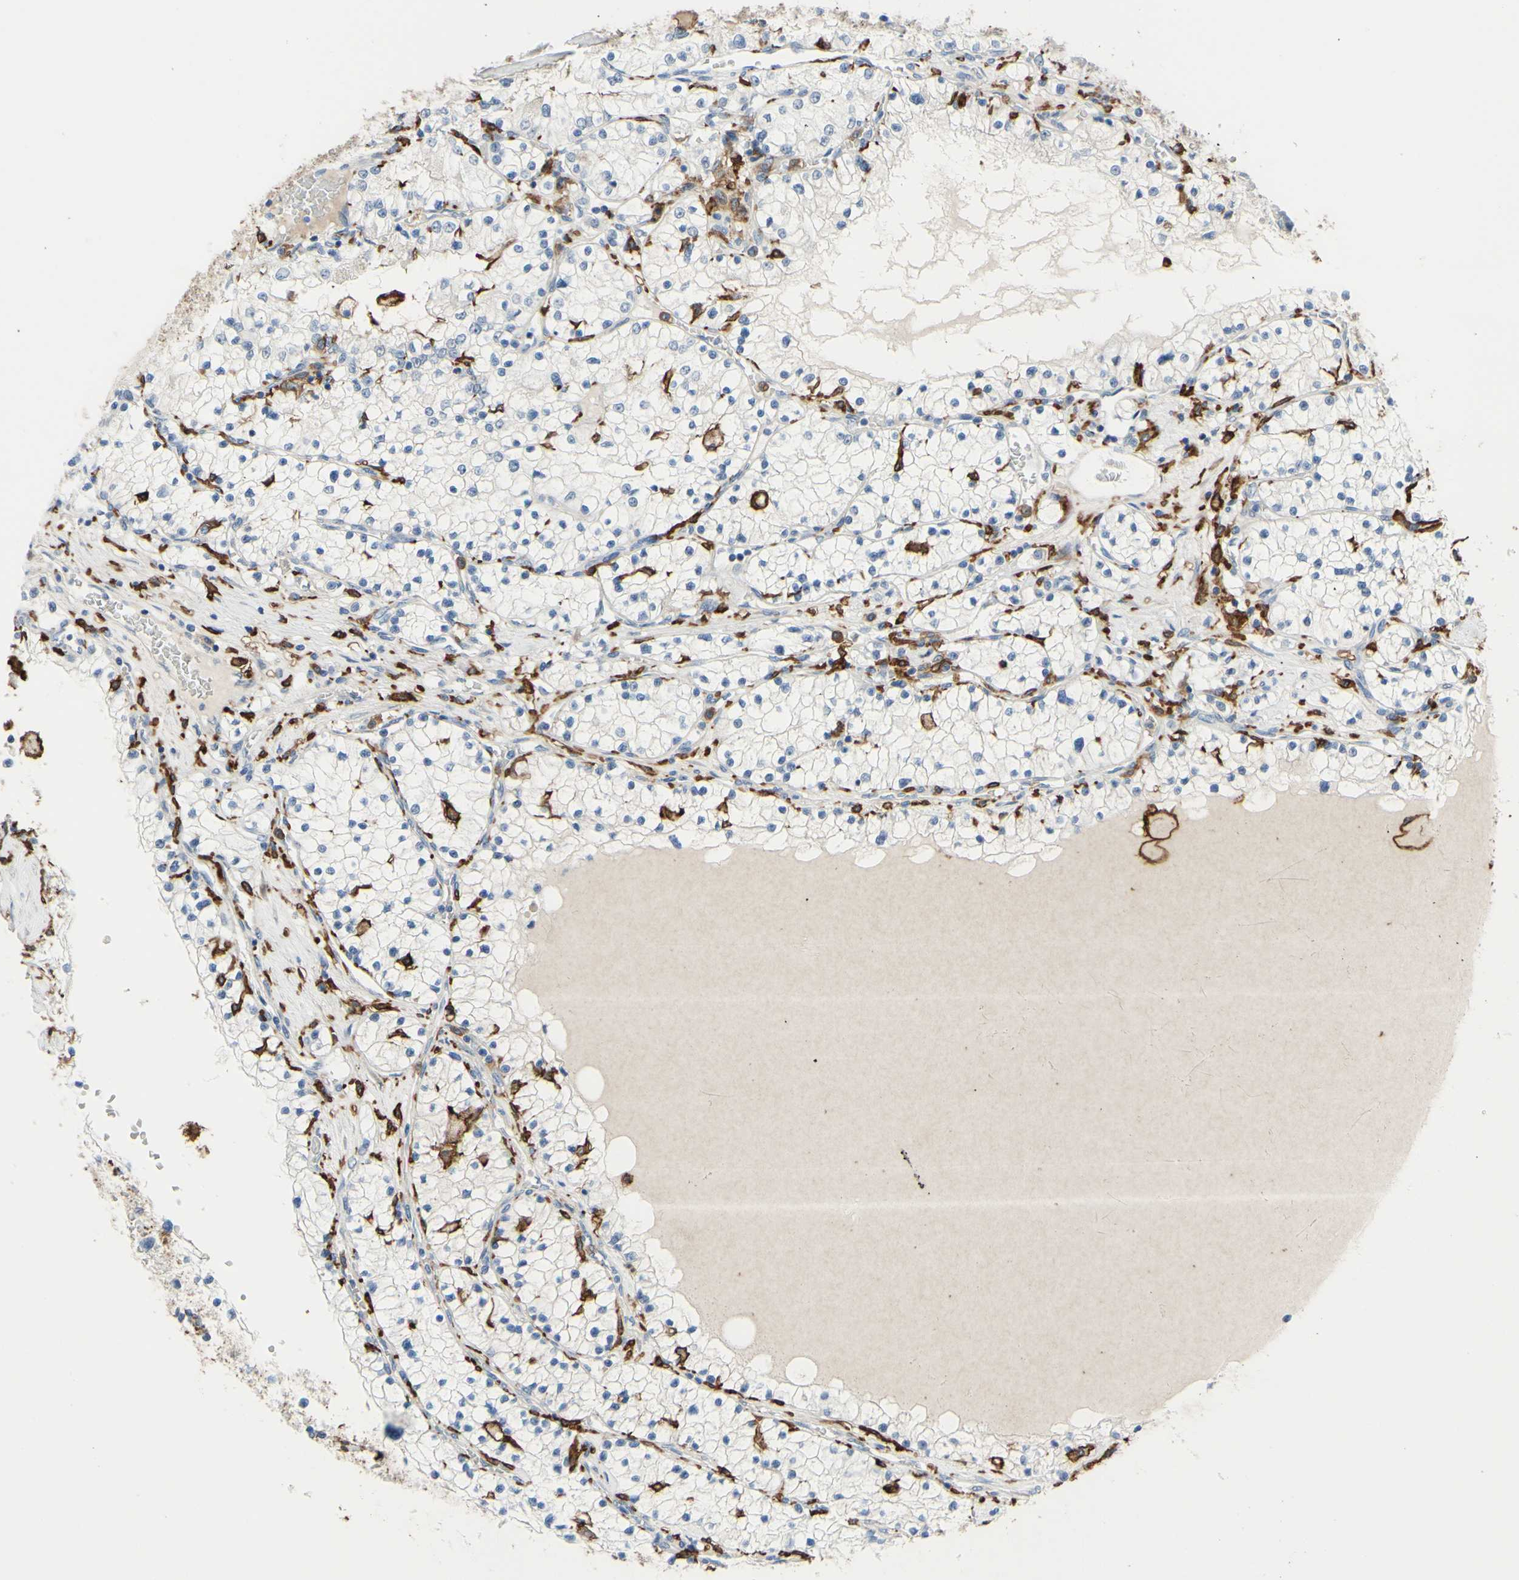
{"staining": {"intensity": "negative", "quantity": "none", "location": "none"}, "tissue": "renal cancer", "cell_type": "Tumor cells", "image_type": "cancer", "snomed": [{"axis": "morphology", "description": "Adenocarcinoma, NOS"}, {"axis": "topography", "description": "Kidney"}], "caption": "DAB (3,3'-diaminobenzidine) immunohistochemical staining of human renal cancer exhibits no significant positivity in tumor cells.", "gene": "FCGR2A", "patient": {"sex": "male", "age": 68}}